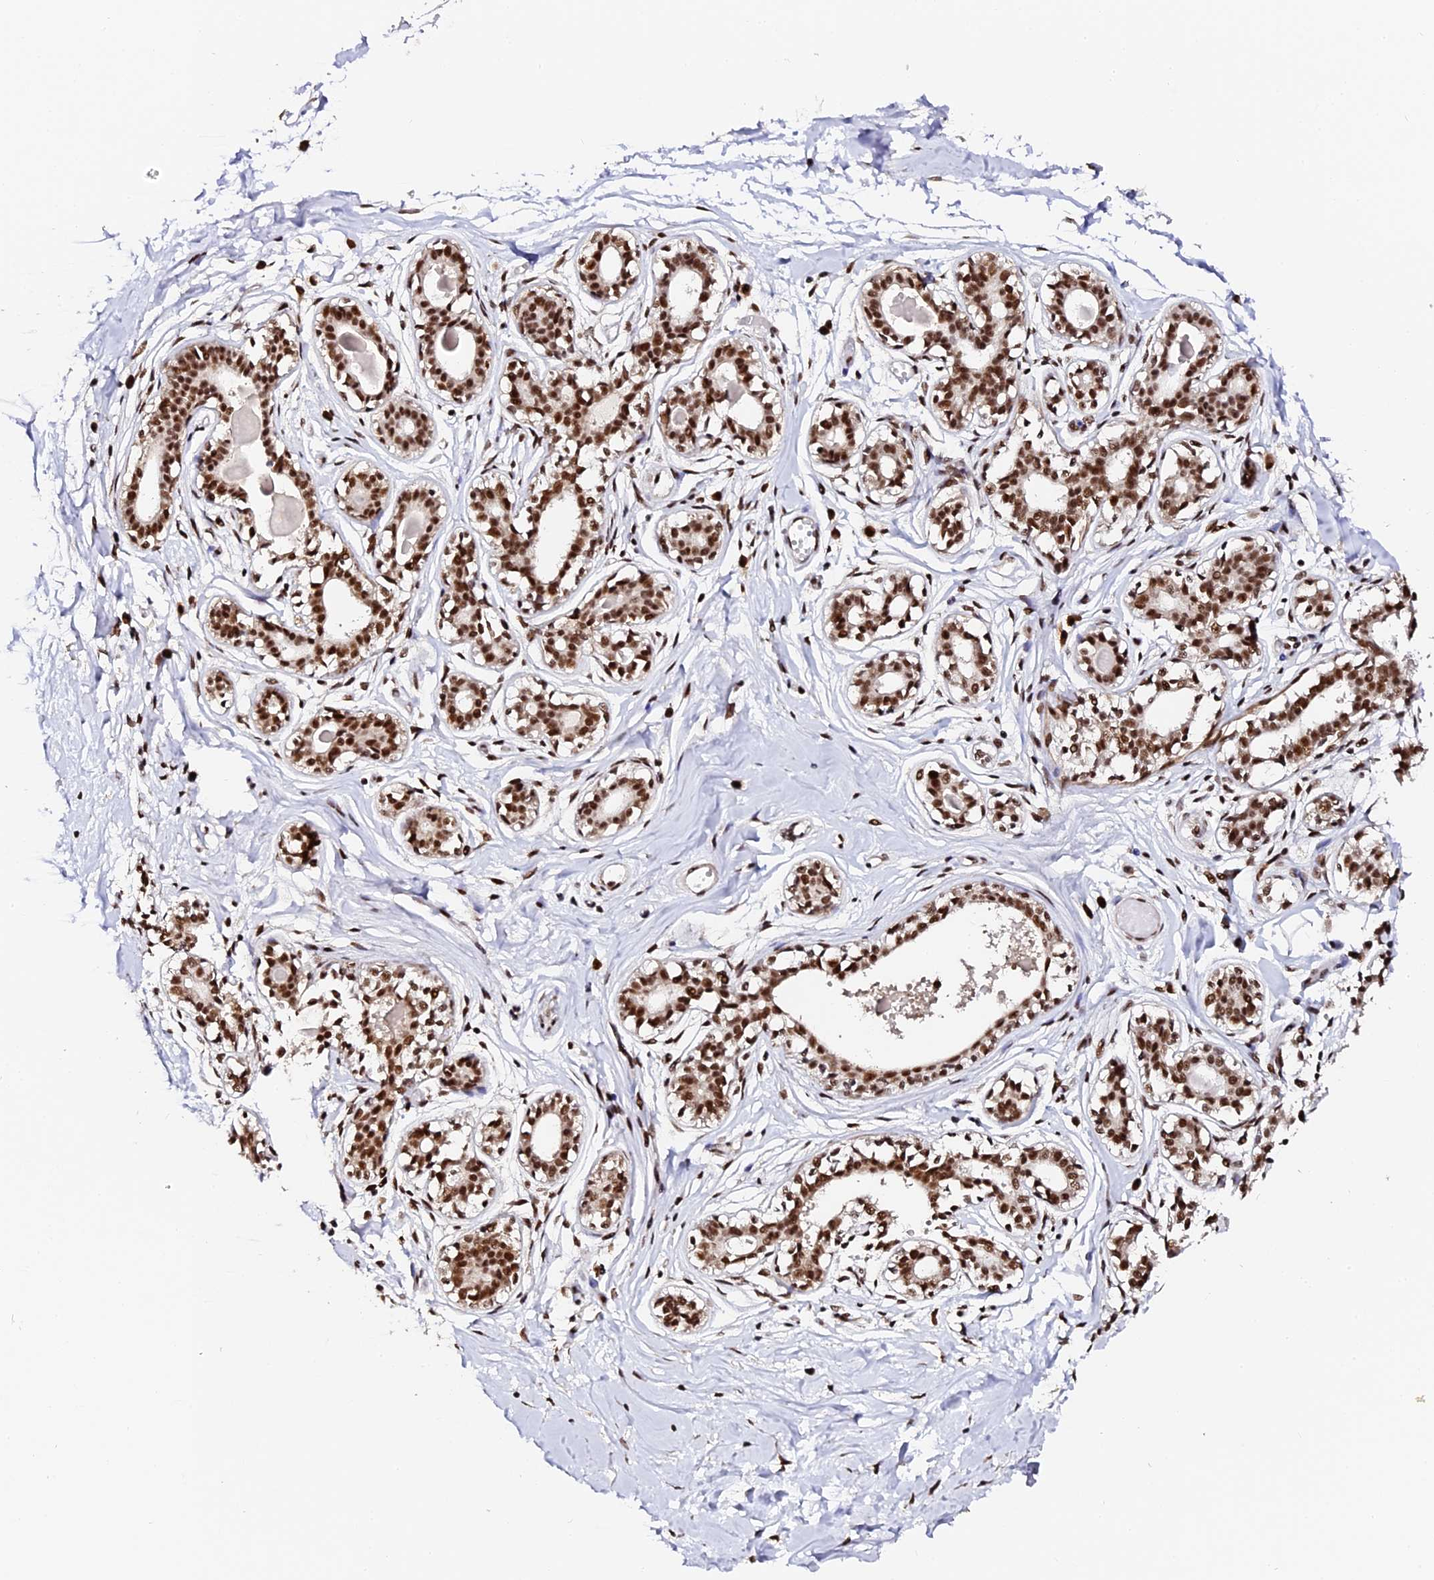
{"staining": {"intensity": "strong", "quantity": ">75%", "location": "nuclear"}, "tissue": "breast", "cell_type": "Adipocytes", "image_type": "normal", "snomed": [{"axis": "morphology", "description": "Normal tissue, NOS"}, {"axis": "topography", "description": "Breast"}], "caption": "High-power microscopy captured an immunohistochemistry photomicrograph of unremarkable breast, revealing strong nuclear expression in about >75% of adipocytes.", "gene": "MCRS1", "patient": {"sex": "female", "age": 45}}